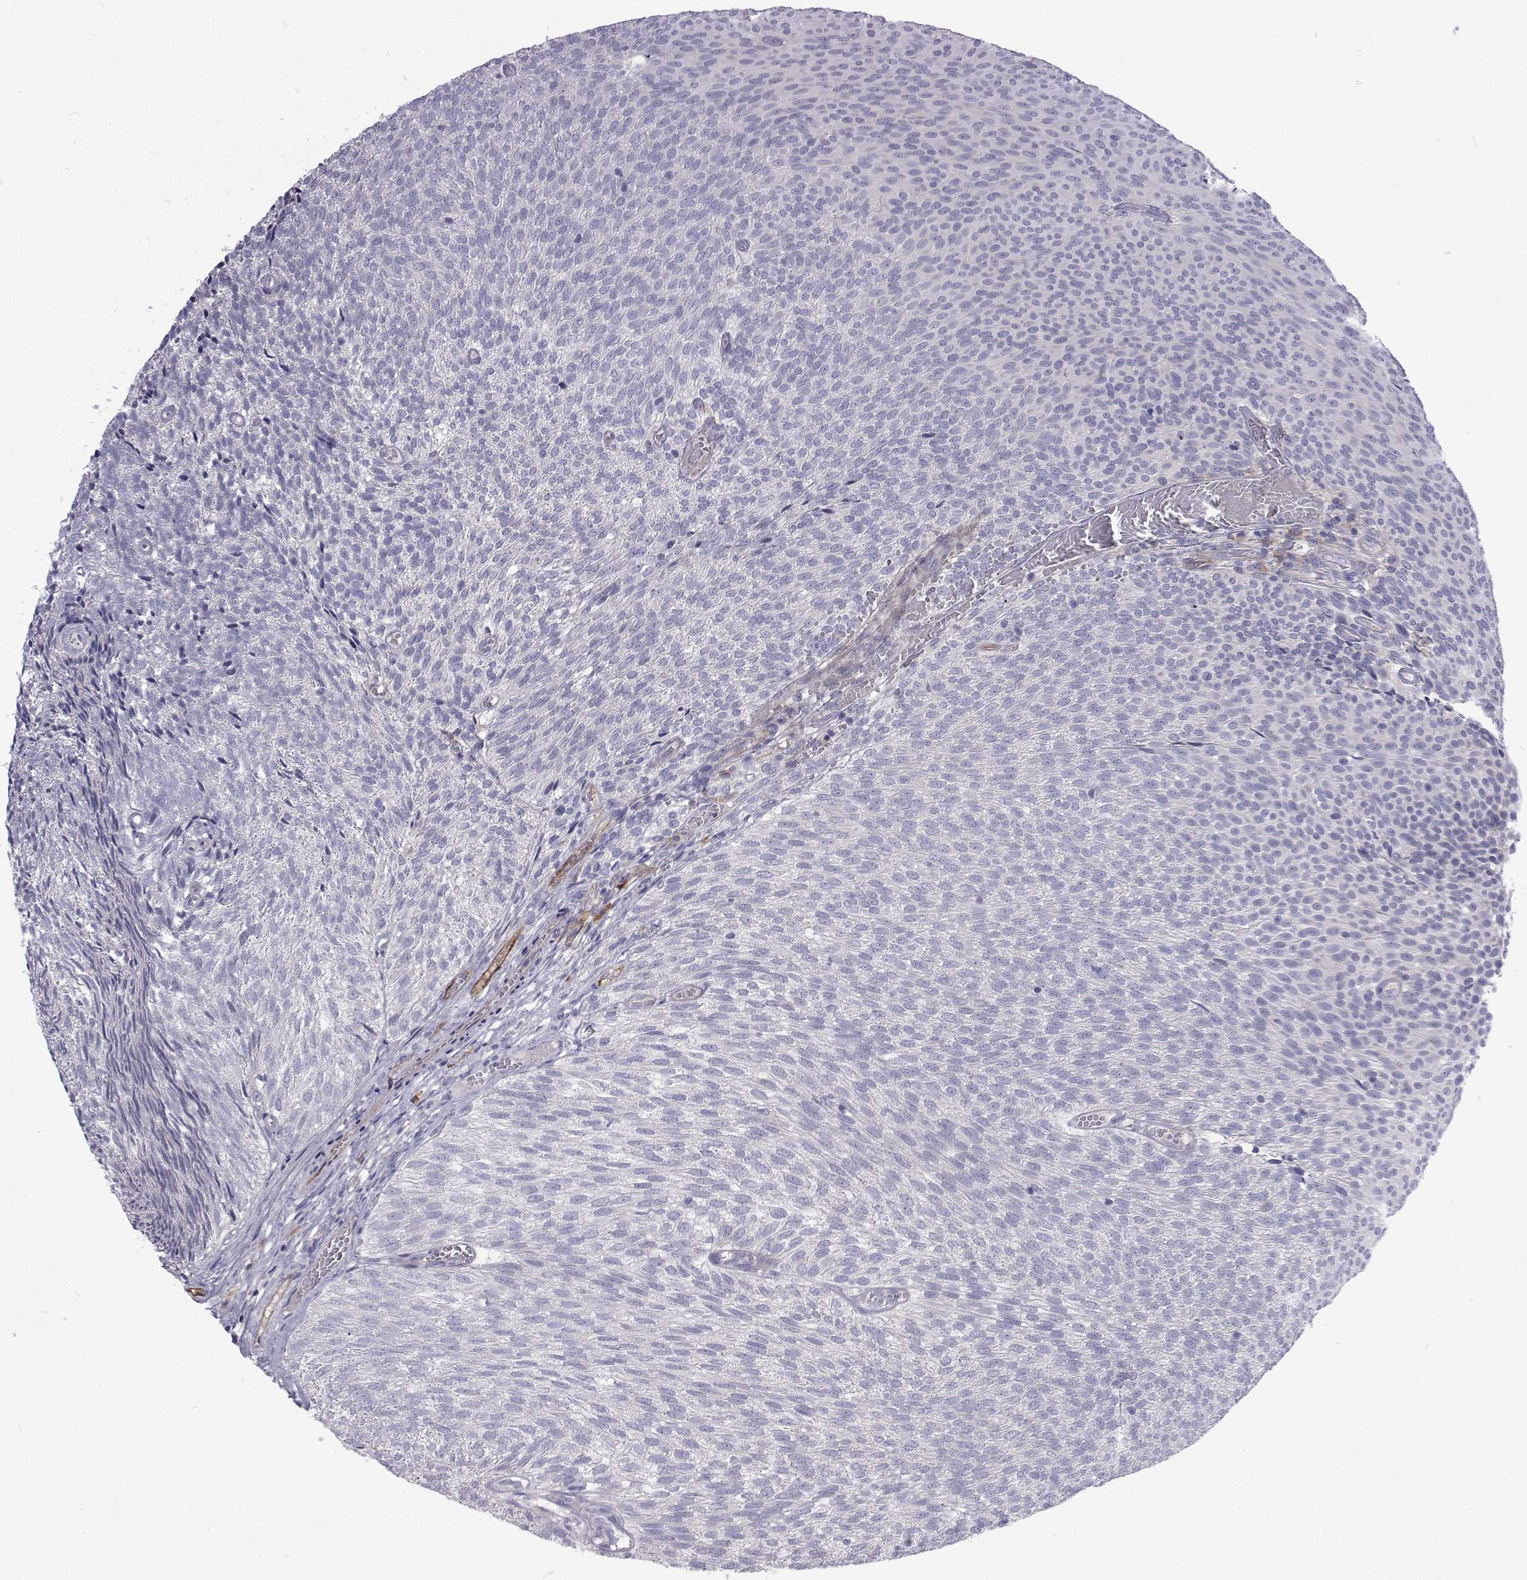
{"staining": {"intensity": "negative", "quantity": "none", "location": "none"}, "tissue": "urothelial cancer", "cell_type": "Tumor cells", "image_type": "cancer", "snomed": [{"axis": "morphology", "description": "Urothelial carcinoma, Low grade"}, {"axis": "topography", "description": "Urinary bladder"}], "caption": "Tumor cells are negative for protein expression in human low-grade urothelial carcinoma.", "gene": "NPR3", "patient": {"sex": "male", "age": 77}}